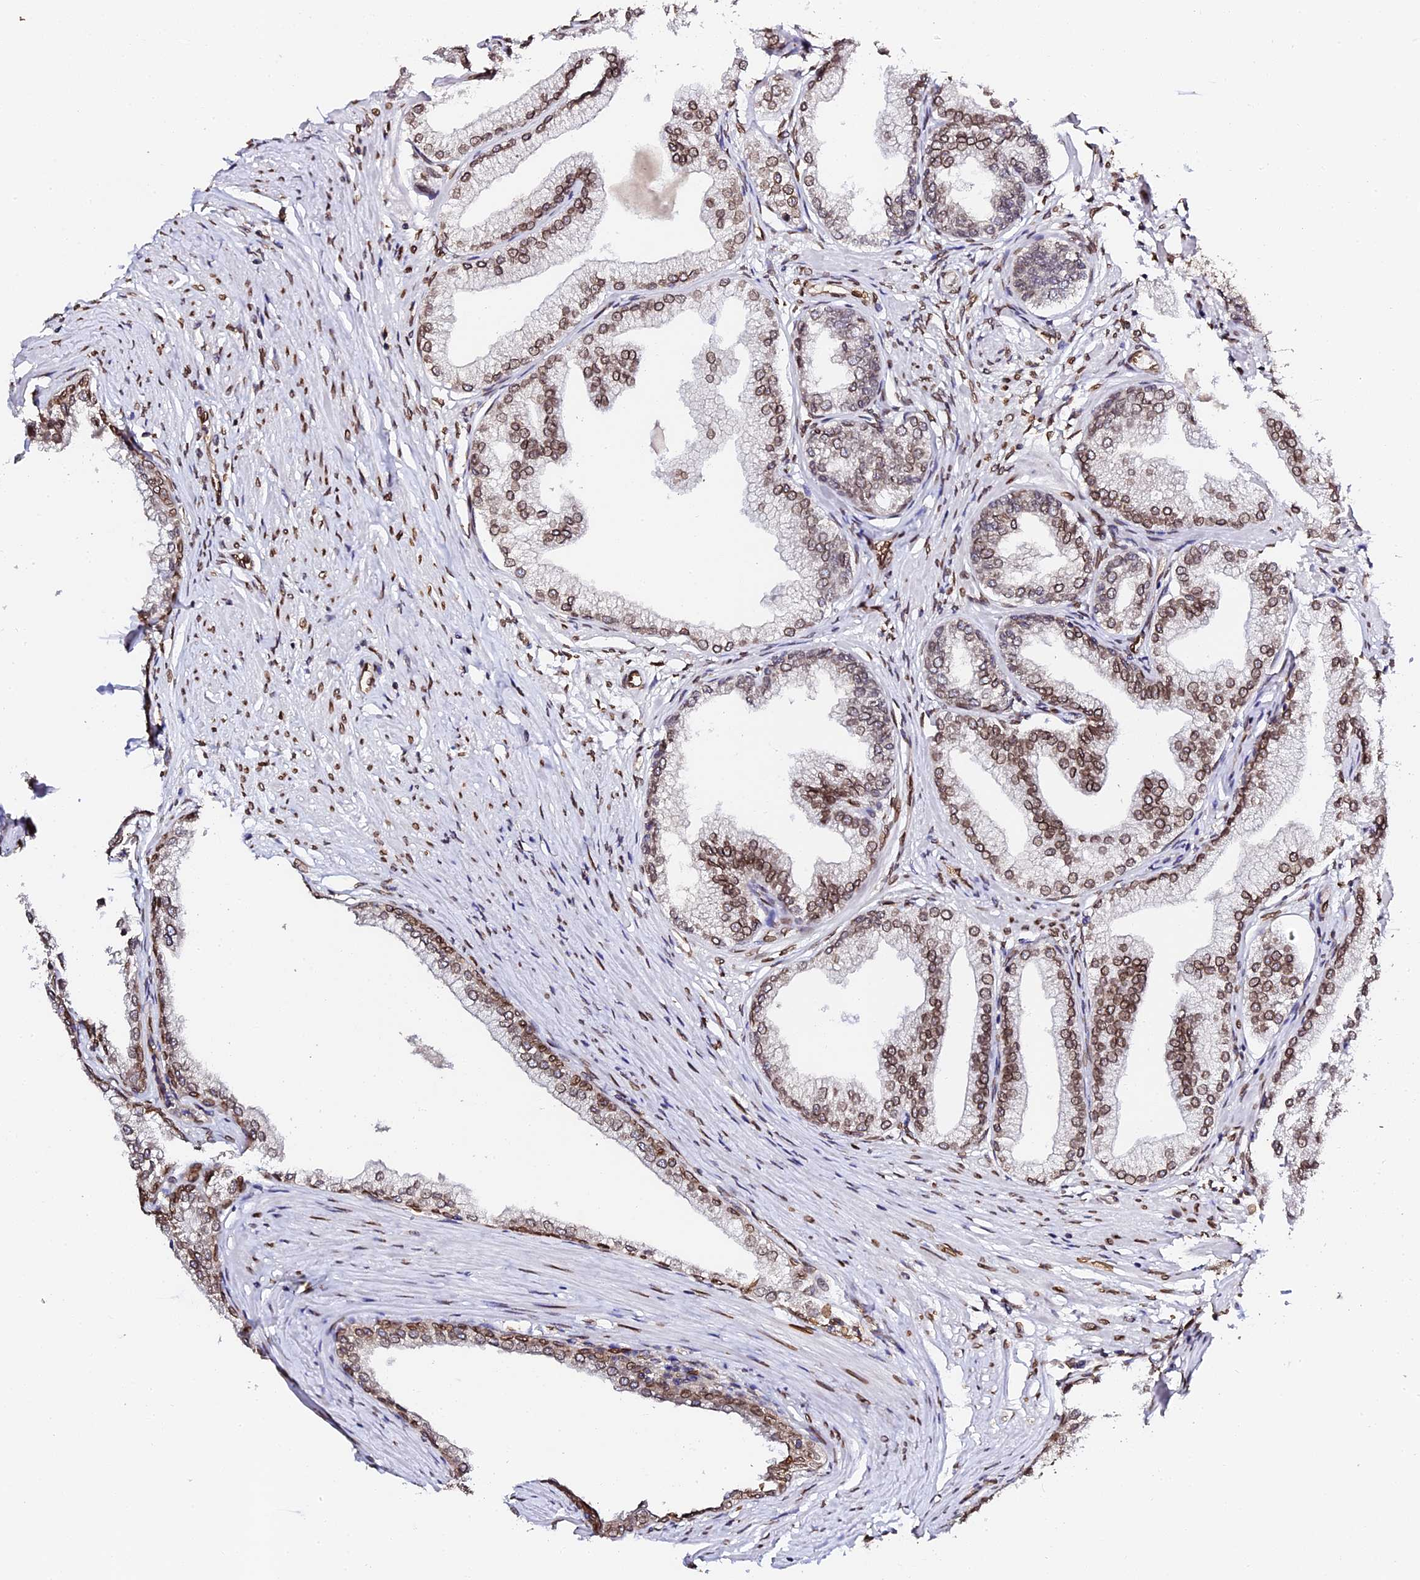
{"staining": {"intensity": "moderate", "quantity": ">75%", "location": "cytoplasmic/membranous,nuclear"}, "tissue": "prostate", "cell_type": "Glandular cells", "image_type": "normal", "snomed": [{"axis": "morphology", "description": "Normal tissue, NOS"}, {"axis": "morphology", "description": "Urothelial carcinoma, Low grade"}, {"axis": "topography", "description": "Urinary bladder"}, {"axis": "topography", "description": "Prostate"}], "caption": "Immunohistochemical staining of normal prostate reveals moderate cytoplasmic/membranous,nuclear protein staining in approximately >75% of glandular cells.", "gene": "ANAPC5", "patient": {"sex": "male", "age": 60}}